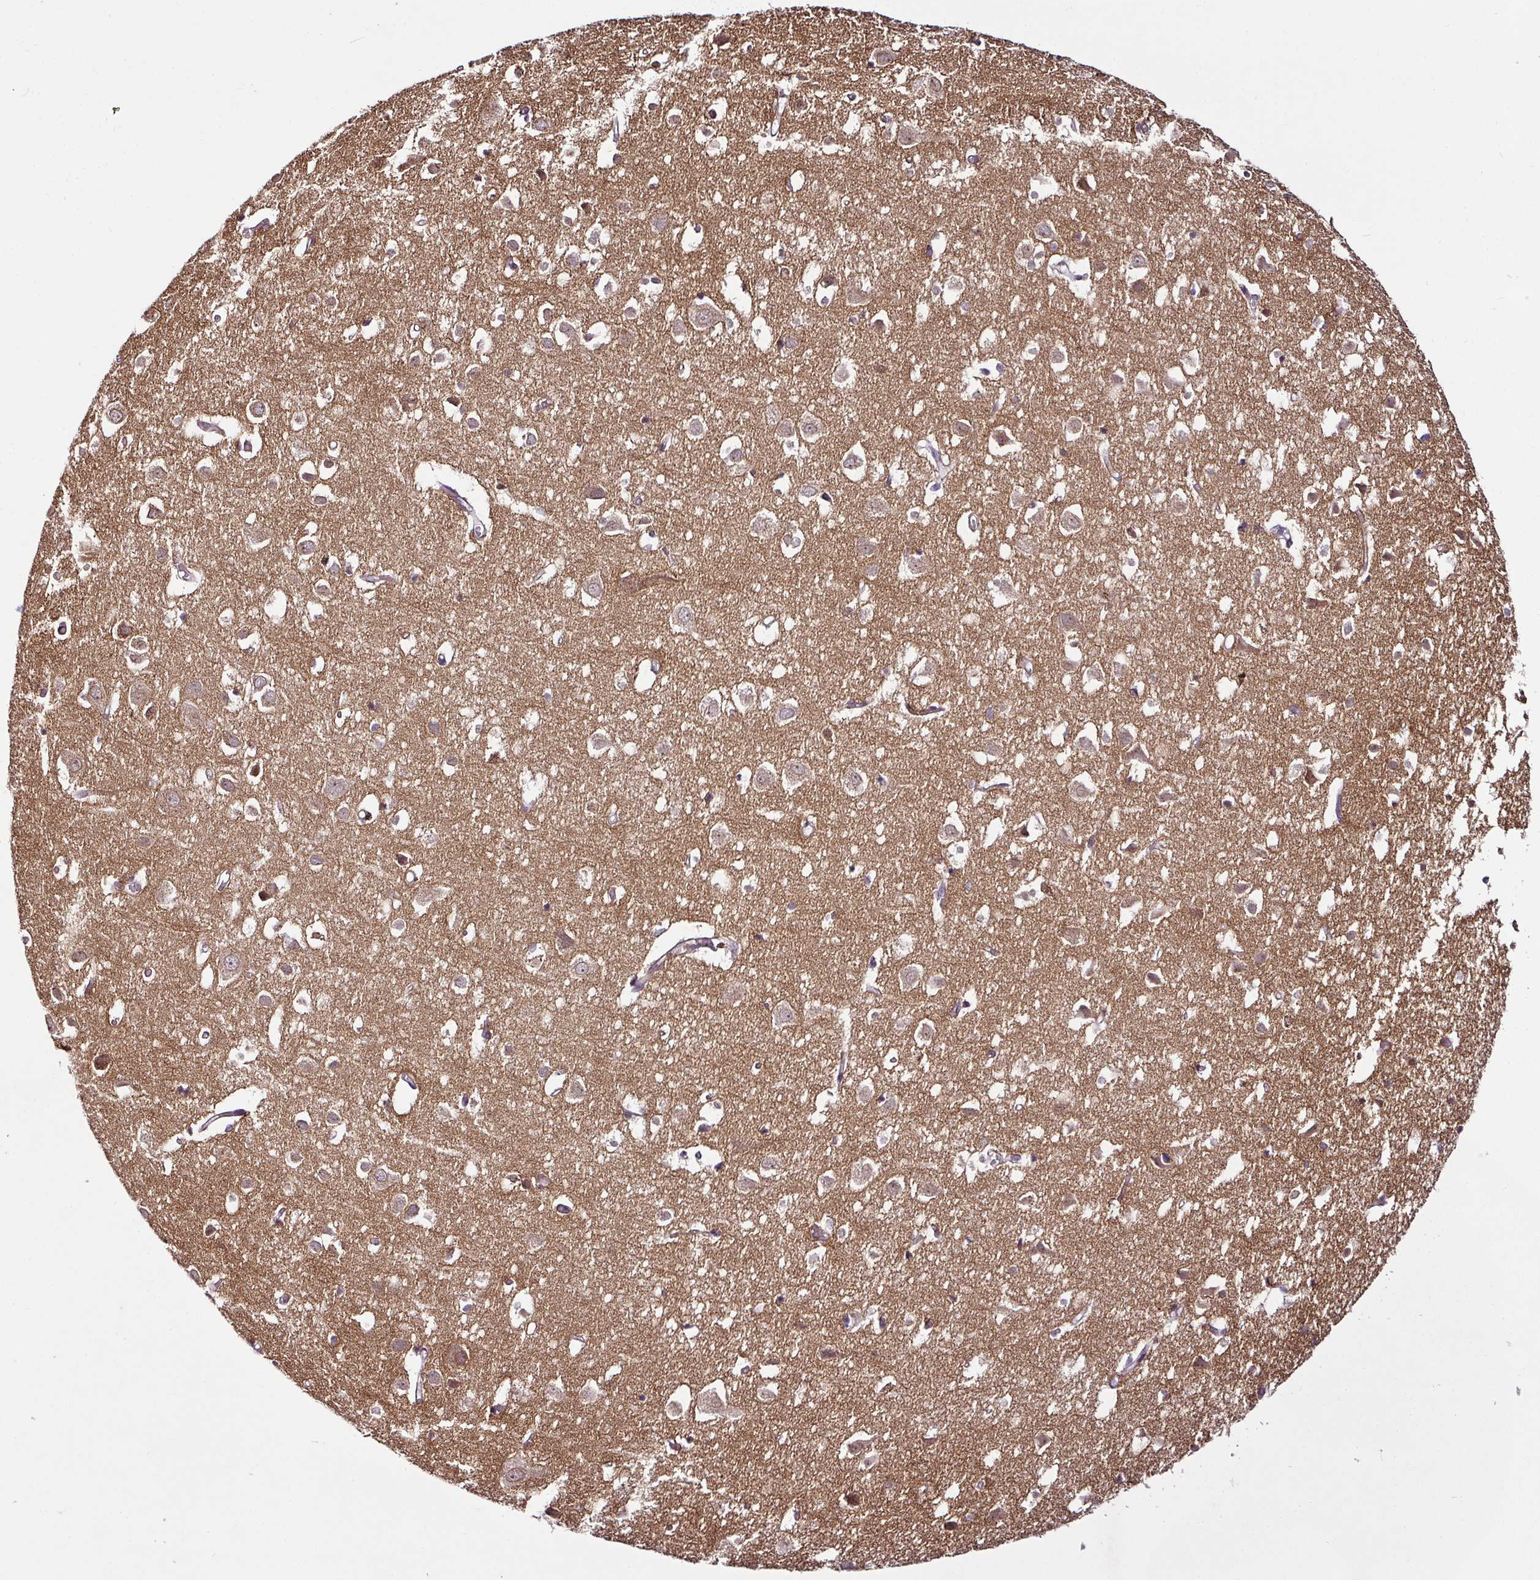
{"staining": {"intensity": "moderate", "quantity": "25%-75%", "location": "cytoplasmic/membranous"}, "tissue": "cerebral cortex", "cell_type": "Endothelial cells", "image_type": "normal", "snomed": [{"axis": "morphology", "description": "Normal tissue, NOS"}, {"axis": "topography", "description": "Cerebral cortex"}], "caption": "Brown immunohistochemical staining in benign human cerebral cortex shows moderate cytoplasmic/membranous positivity in approximately 25%-75% of endothelial cells. (brown staining indicates protein expression, while blue staining denotes nuclei).", "gene": "DCAF13", "patient": {"sex": "male", "age": 70}}